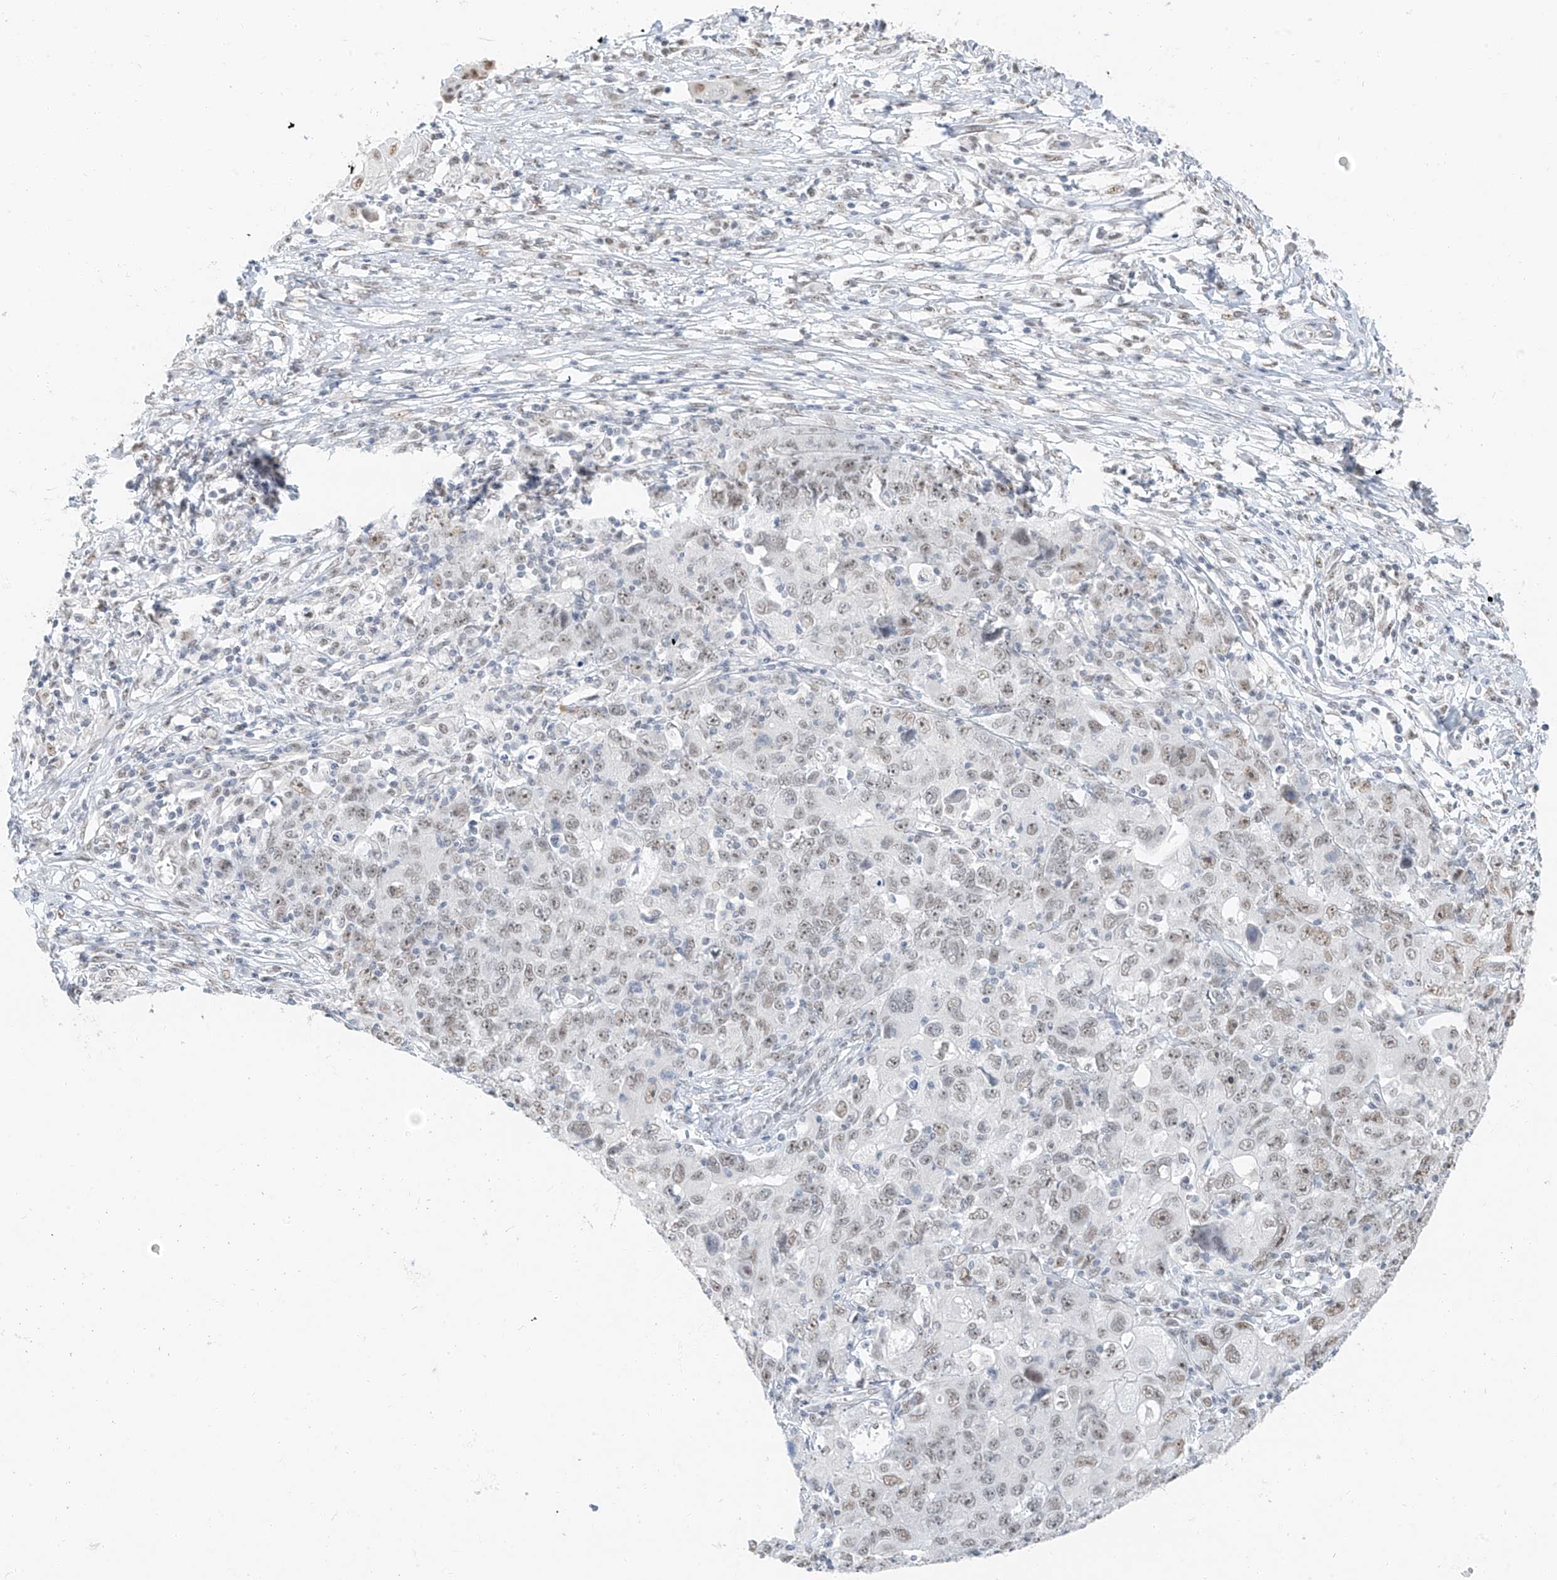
{"staining": {"intensity": "moderate", "quantity": "<25%", "location": "nuclear"}, "tissue": "ovarian cancer", "cell_type": "Tumor cells", "image_type": "cancer", "snomed": [{"axis": "morphology", "description": "Carcinoma, endometroid"}, {"axis": "topography", "description": "Ovary"}], "caption": "Ovarian cancer (endometroid carcinoma) stained with a protein marker demonstrates moderate staining in tumor cells.", "gene": "PGC", "patient": {"sex": "female", "age": 42}}